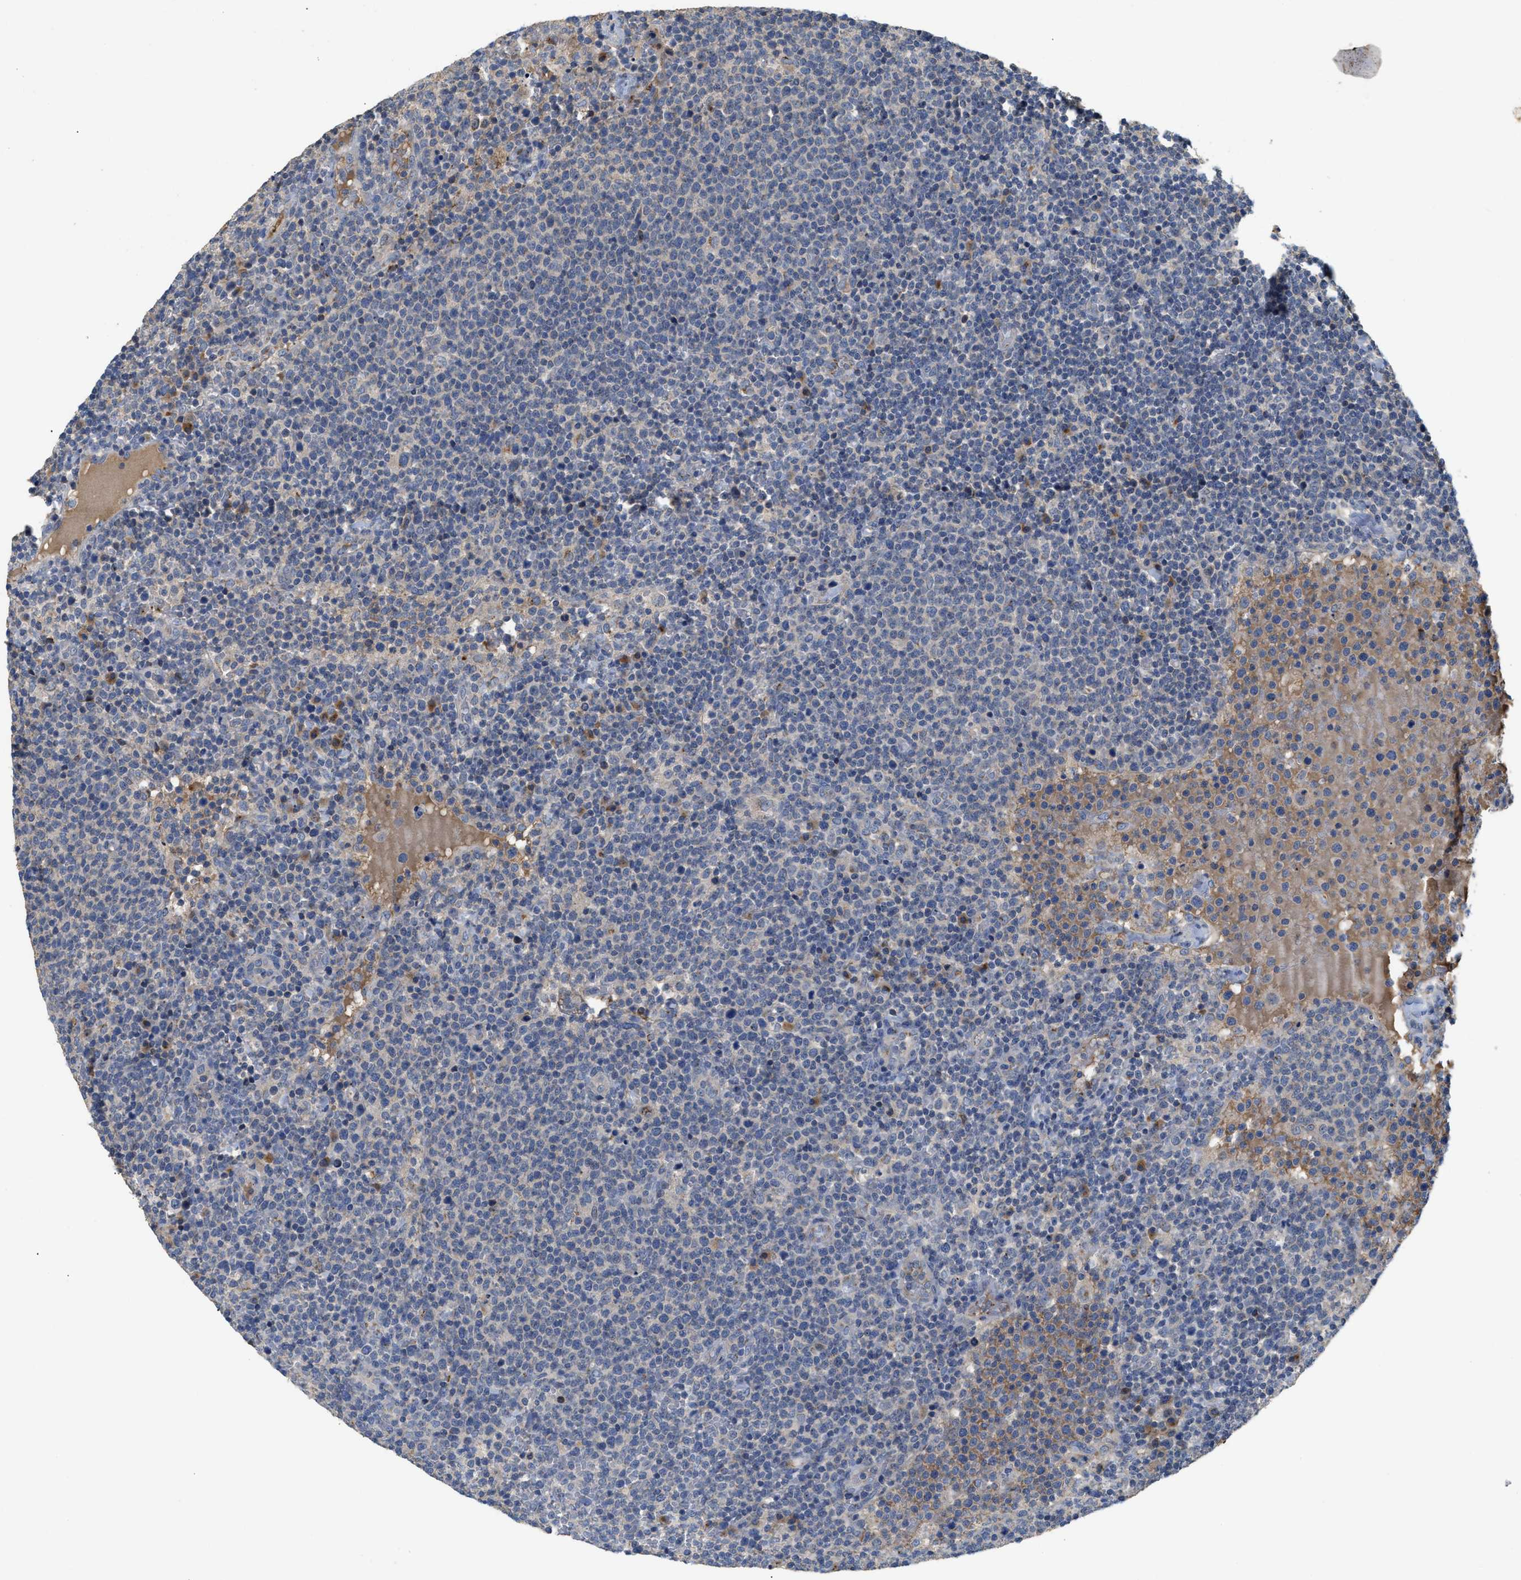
{"staining": {"intensity": "negative", "quantity": "none", "location": "none"}, "tissue": "lymphoma", "cell_type": "Tumor cells", "image_type": "cancer", "snomed": [{"axis": "morphology", "description": "Malignant lymphoma, non-Hodgkin's type, High grade"}, {"axis": "topography", "description": "Lymph node"}], "caption": "This image is of lymphoma stained with IHC to label a protein in brown with the nuclei are counter-stained blue. There is no staining in tumor cells. (IHC, brightfield microscopy, high magnification).", "gene": "SIK2", "patient": {"sex": "male", "age": 61}}